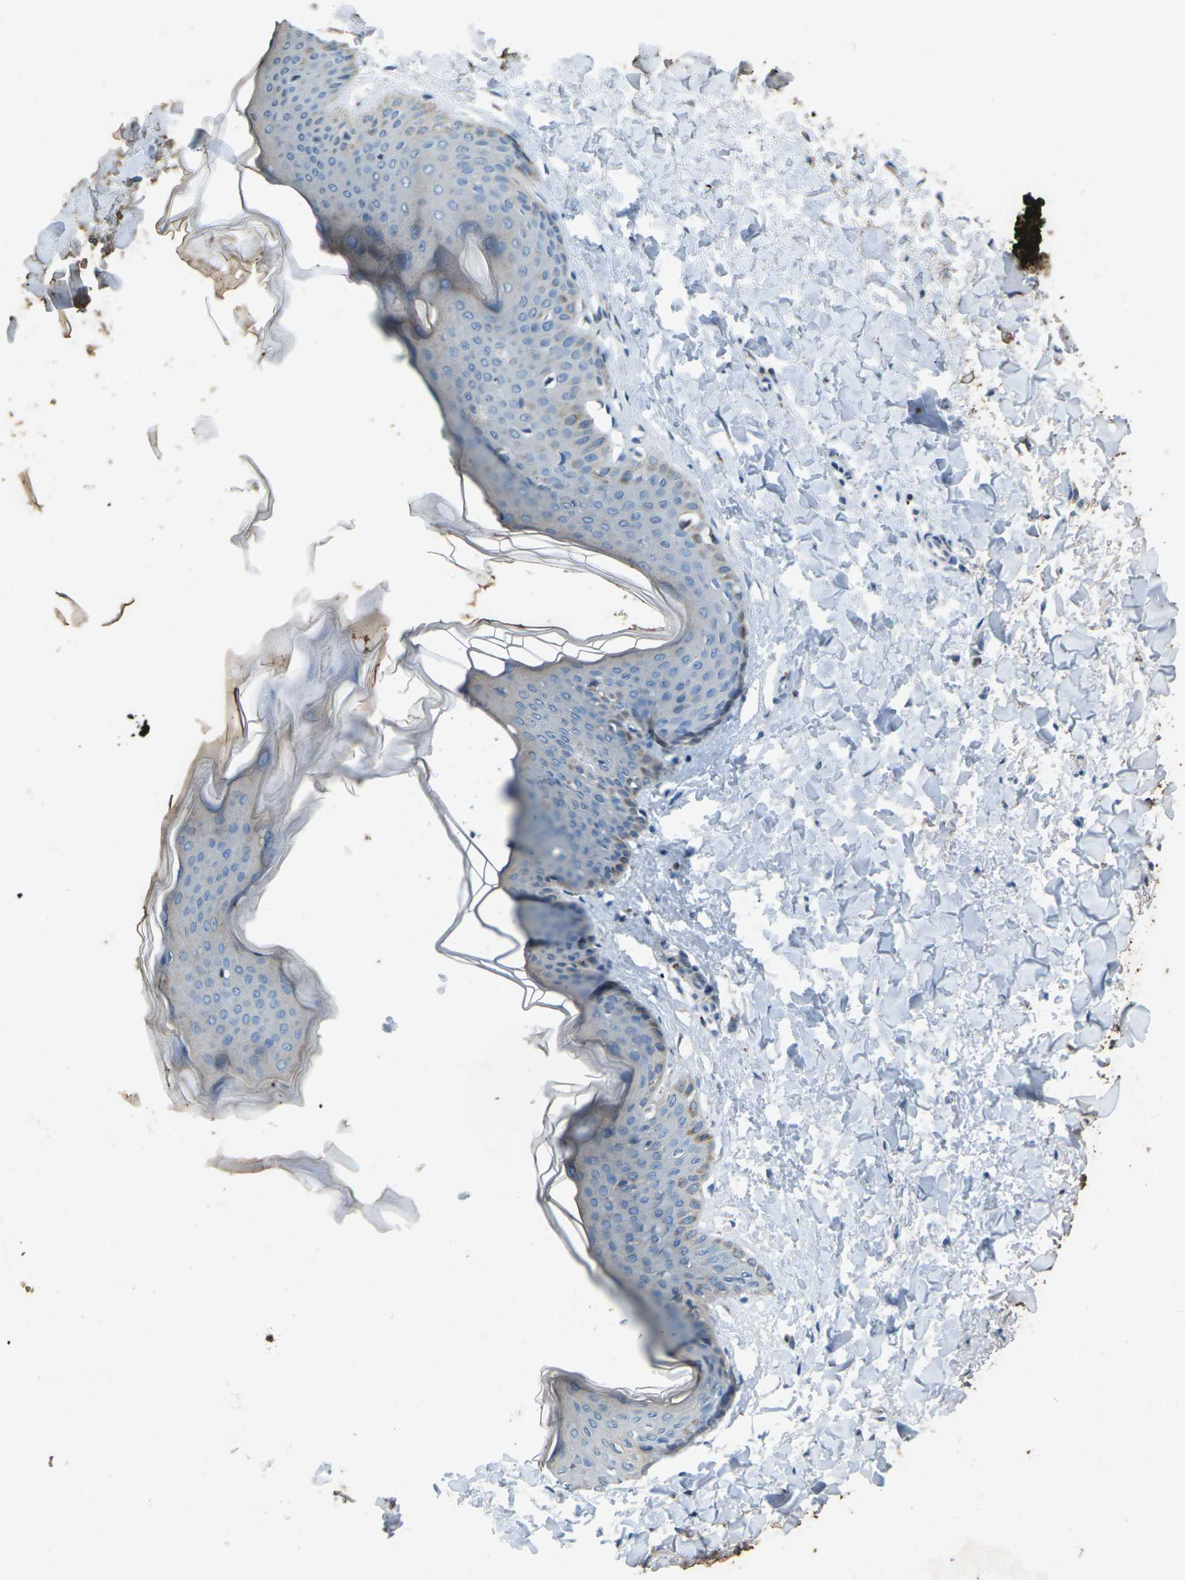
{"staining": {"intensity": "negative", "quantity": "none", "location": "none"}, "tissue": "skin", "cell_type": "Fibroblasts", "image_type": "normal", "snomed": [{"axis": "morphology", "description": "Normal tissue, NOS"}, {"axis": "topography", "description": "Skin"}], "caption": "DAB (3,3'-diaminobenzidine) immunohistochemical staining of unremarkable human skin displays no significant staining in fibroblasts. (Immunohistochemistry, brightfield microscopy, high magnification).", "gene": "SIGLEC14", "patient": {"sex": "female", "age": 17}}